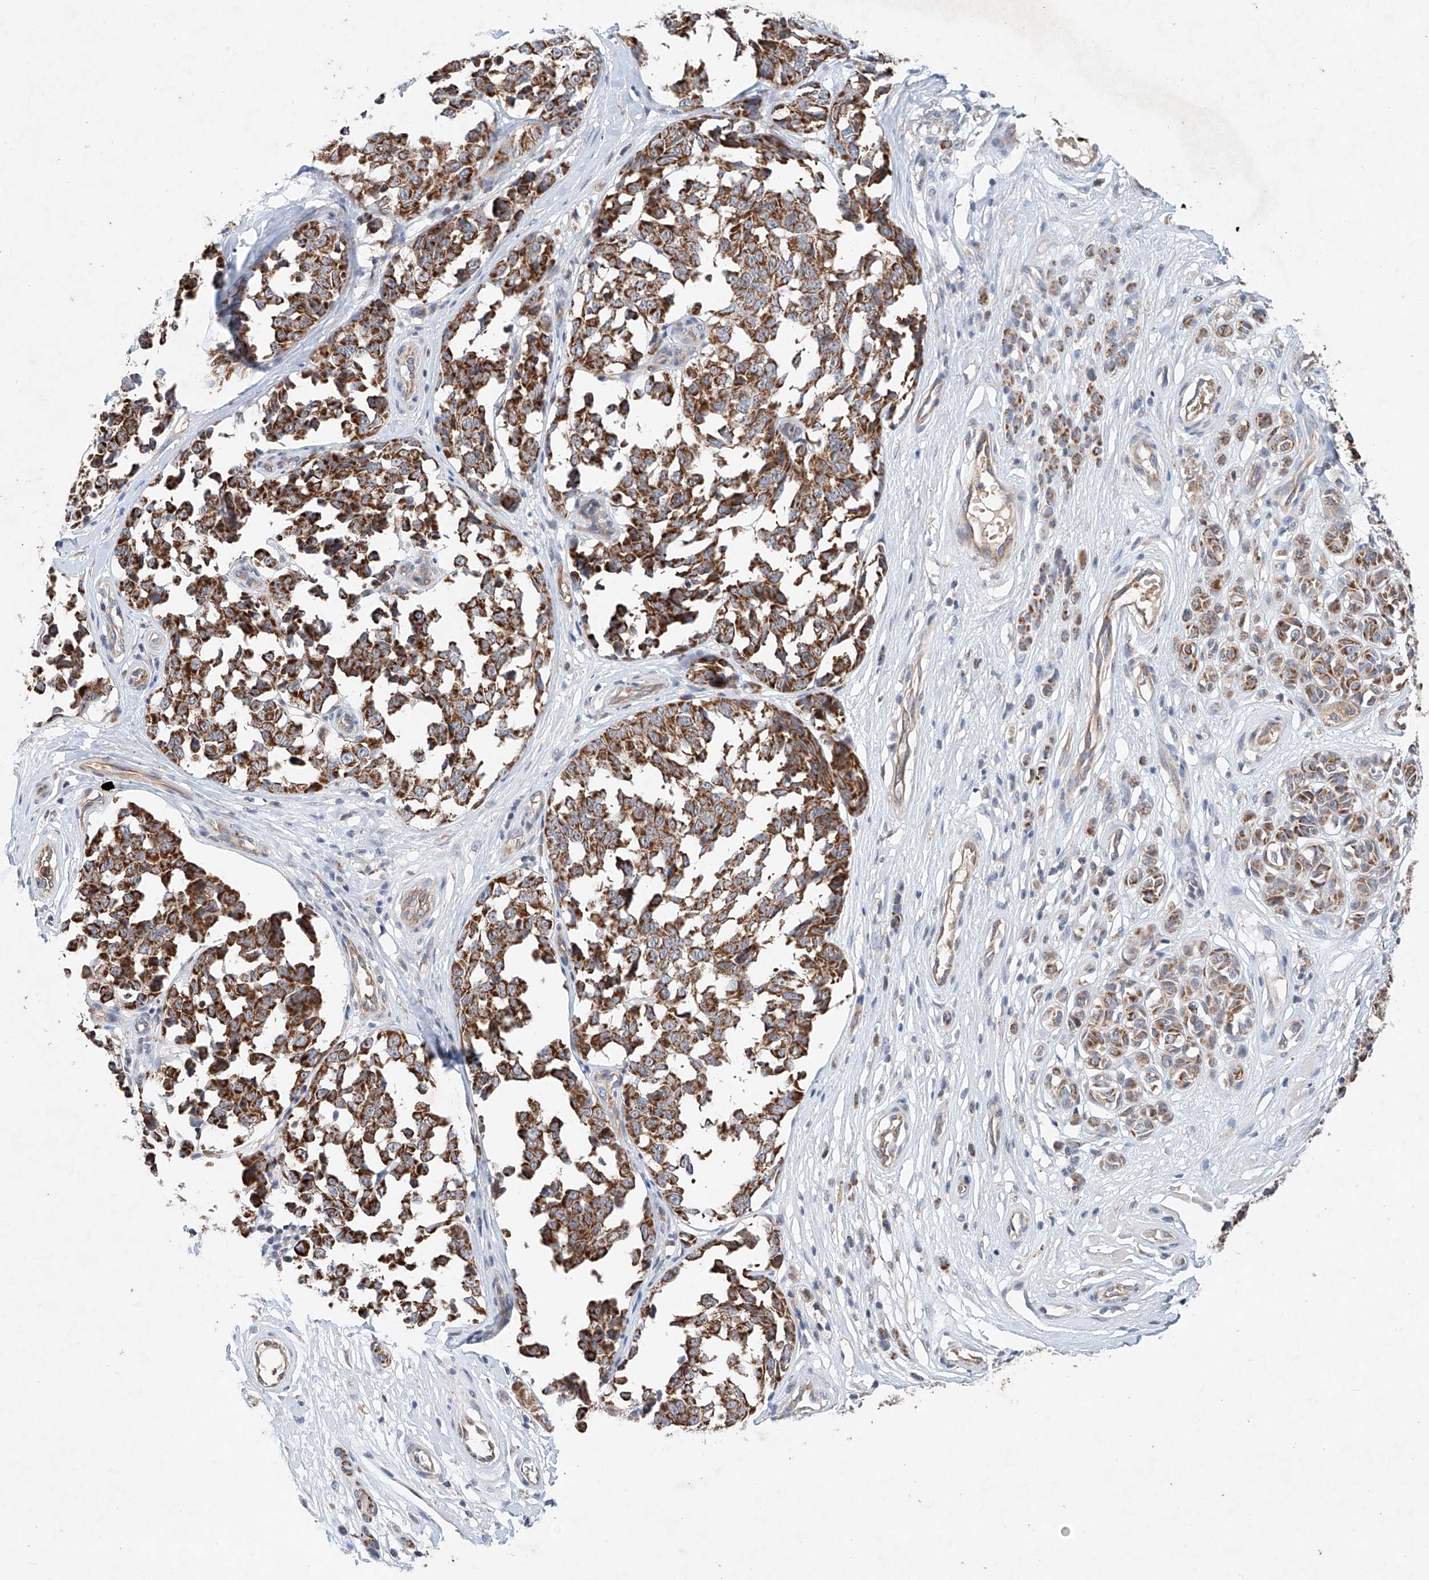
{"staining": {"intensity": "strong", "quantity": ">75%", "location": "cytoplasmic/membranous"}, "tissue": "melanoma", "cell_type": "Tumor cells", "image_type": "cancer", "snomed": [{"axis": "morphology", "description": "Malignant melanoma, NOS"}, {"axis": "topography", "description": "Skin"}], "caption": "A high amount of strong cytoplasmic/membranous expression is appreciated in about >75% of tumor cells in melanoma tissue. (Brightfield microscopy of DAB IHC at high magnification).", "gene": "FASTK", "patient": {"sex": "female", "age": 64}}